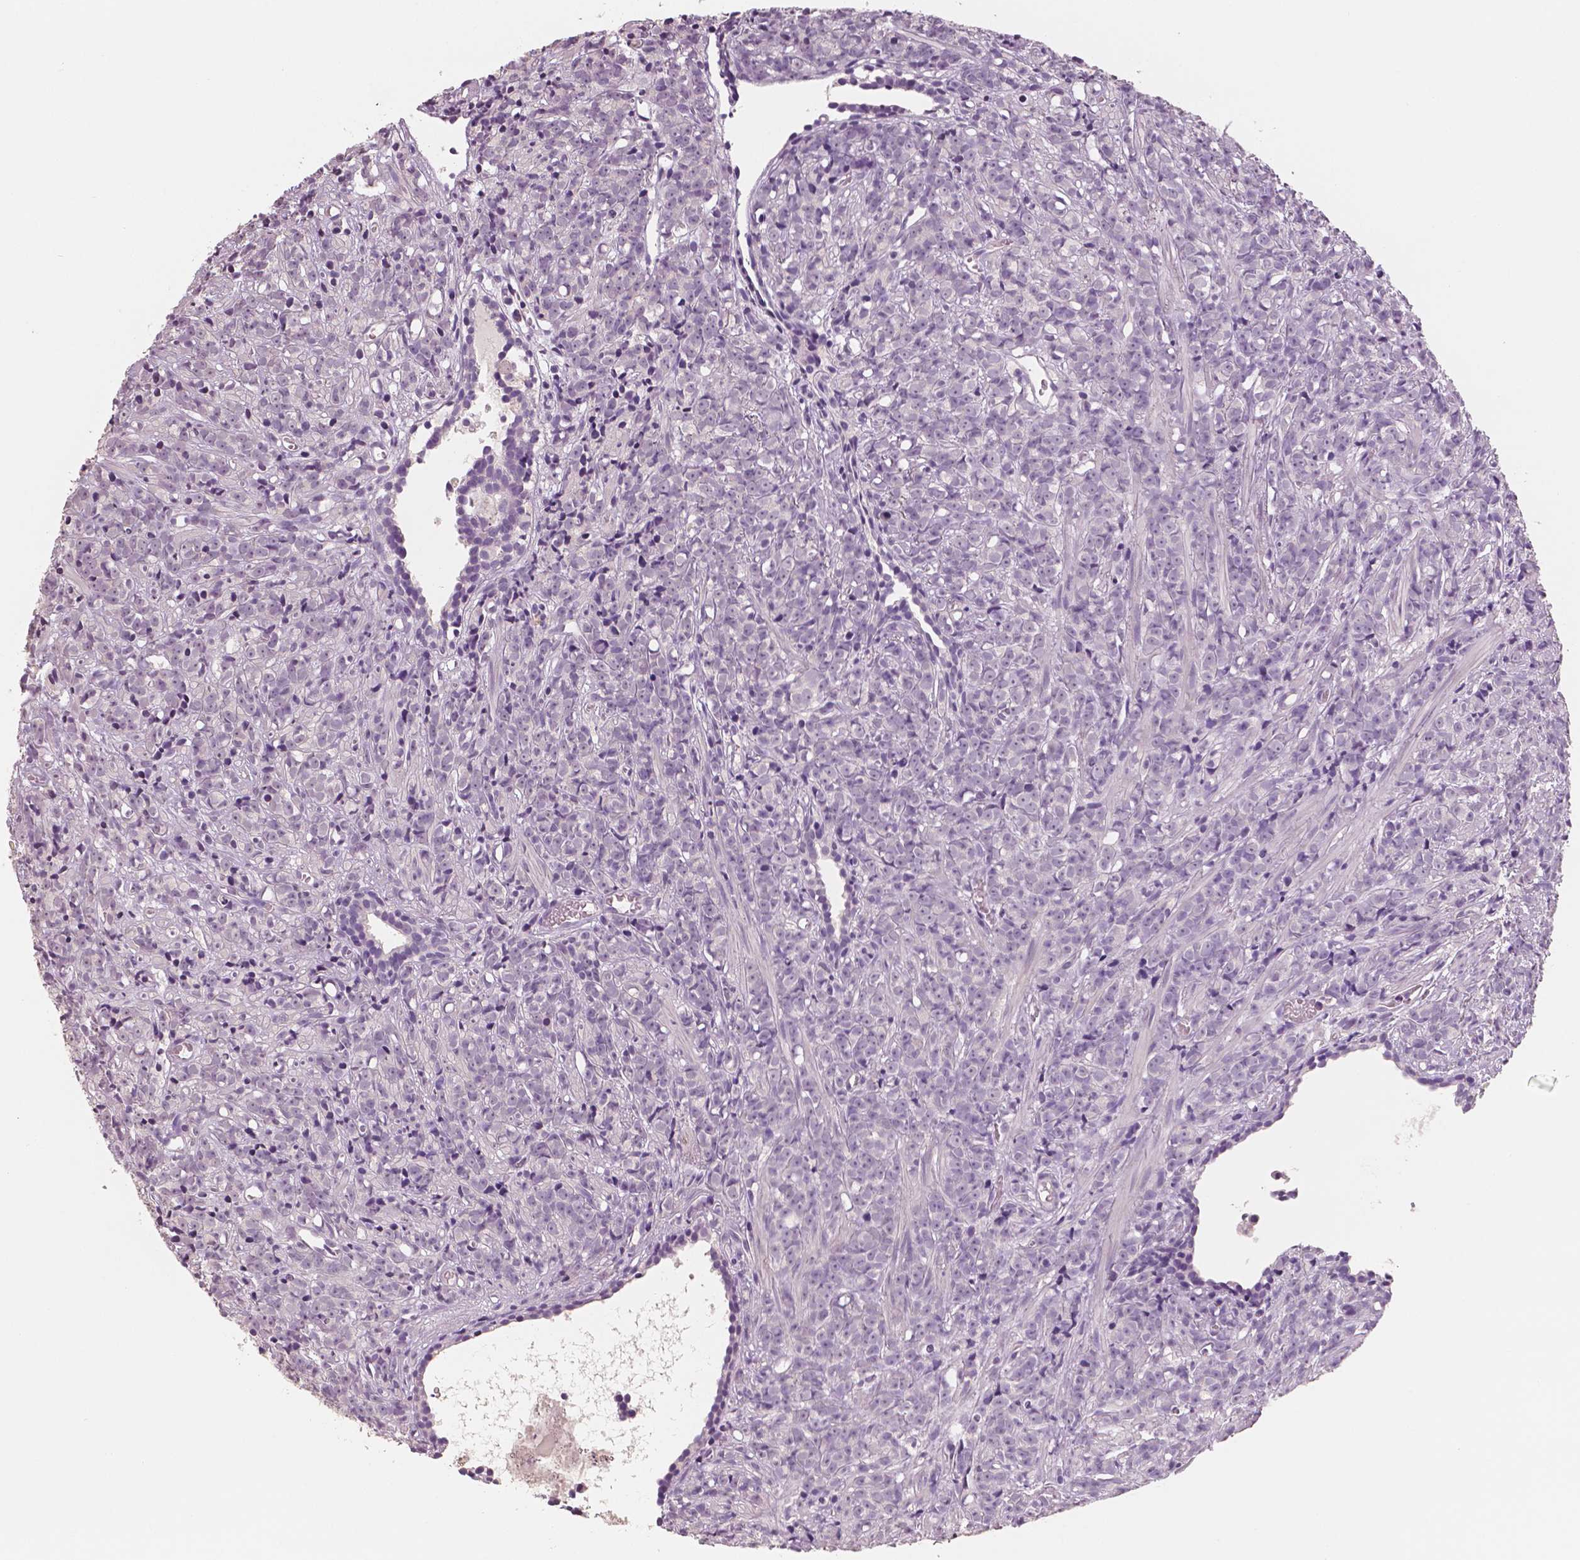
{"staining": {"intensity": "negative", "quantity": "none", "location": "none"}, "tissue": "prostate cancer", "cell_type": "Tumor cells", "image_type": "cancer", "snomed": [{"axis": "morphology", "description": "Adenocarcinoma, High grade"}, {"axis": "topography", "description": "Prostate"}], "caption": "Tumor cells are negative for protein expression in human prostate cancer. Nuclei are stained in blue.", "gene": "NECAB2", "patient": {"sex": "male", "age": 81}}